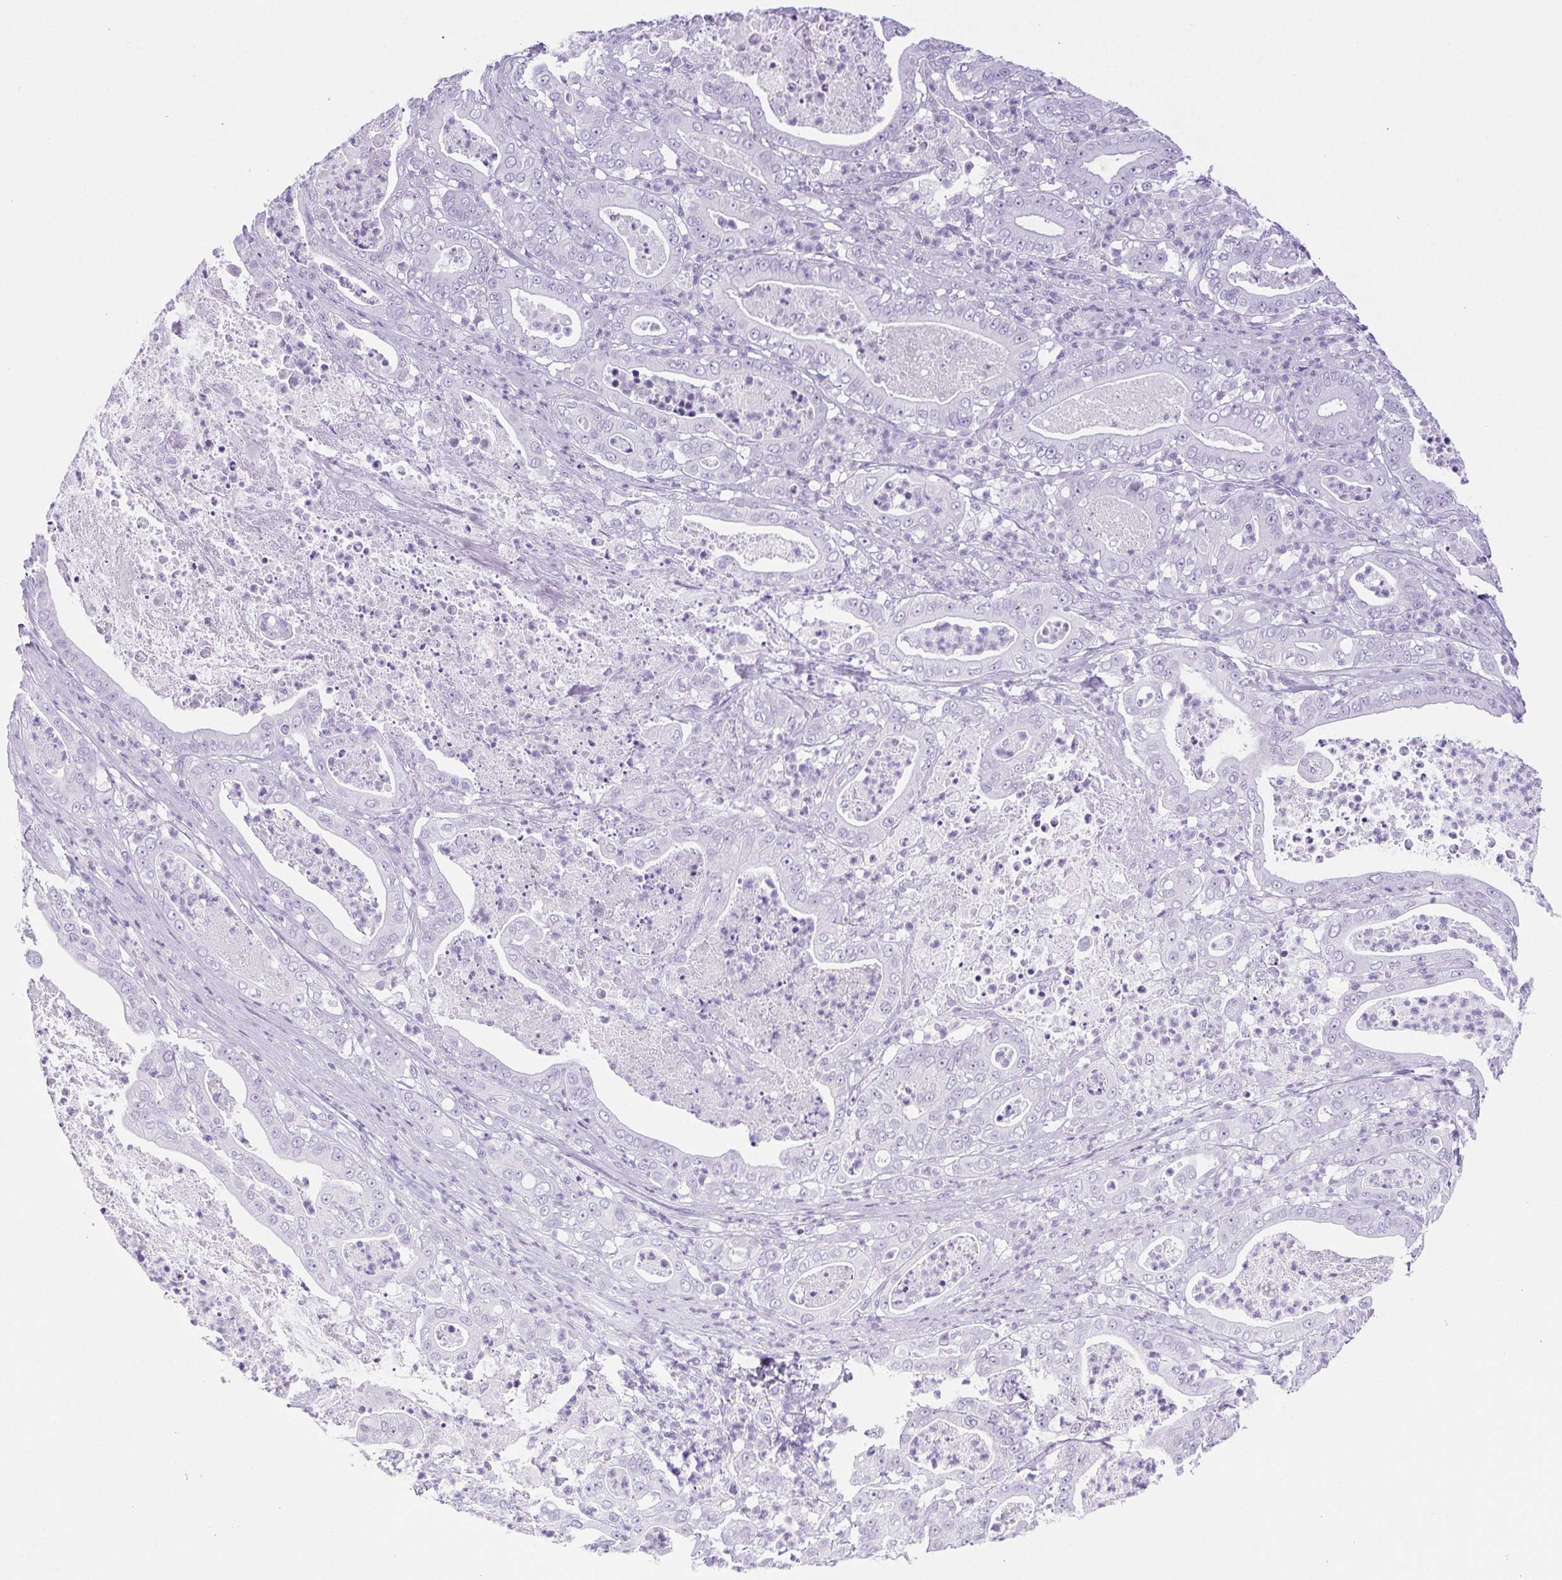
{"staining": {"intensity": "negative", "quantity": "none", "location": "none"}, "tissue": "pancreatic cancer", "cell_type": "Tumor cells", "image_type": "cancer", "snomed": [{"axis": "morphology", "description": "Adenocarcinoma, NOS"}, {"axis": "topography", "description": "Pancreas"}], "caption": "DAB immunohistochemical staining of human pancreatic adenocarcinoma displays no significant expression in tumor cells.", "gene": "HLA-G", "patient": {"sex": "male", "age": 71}}